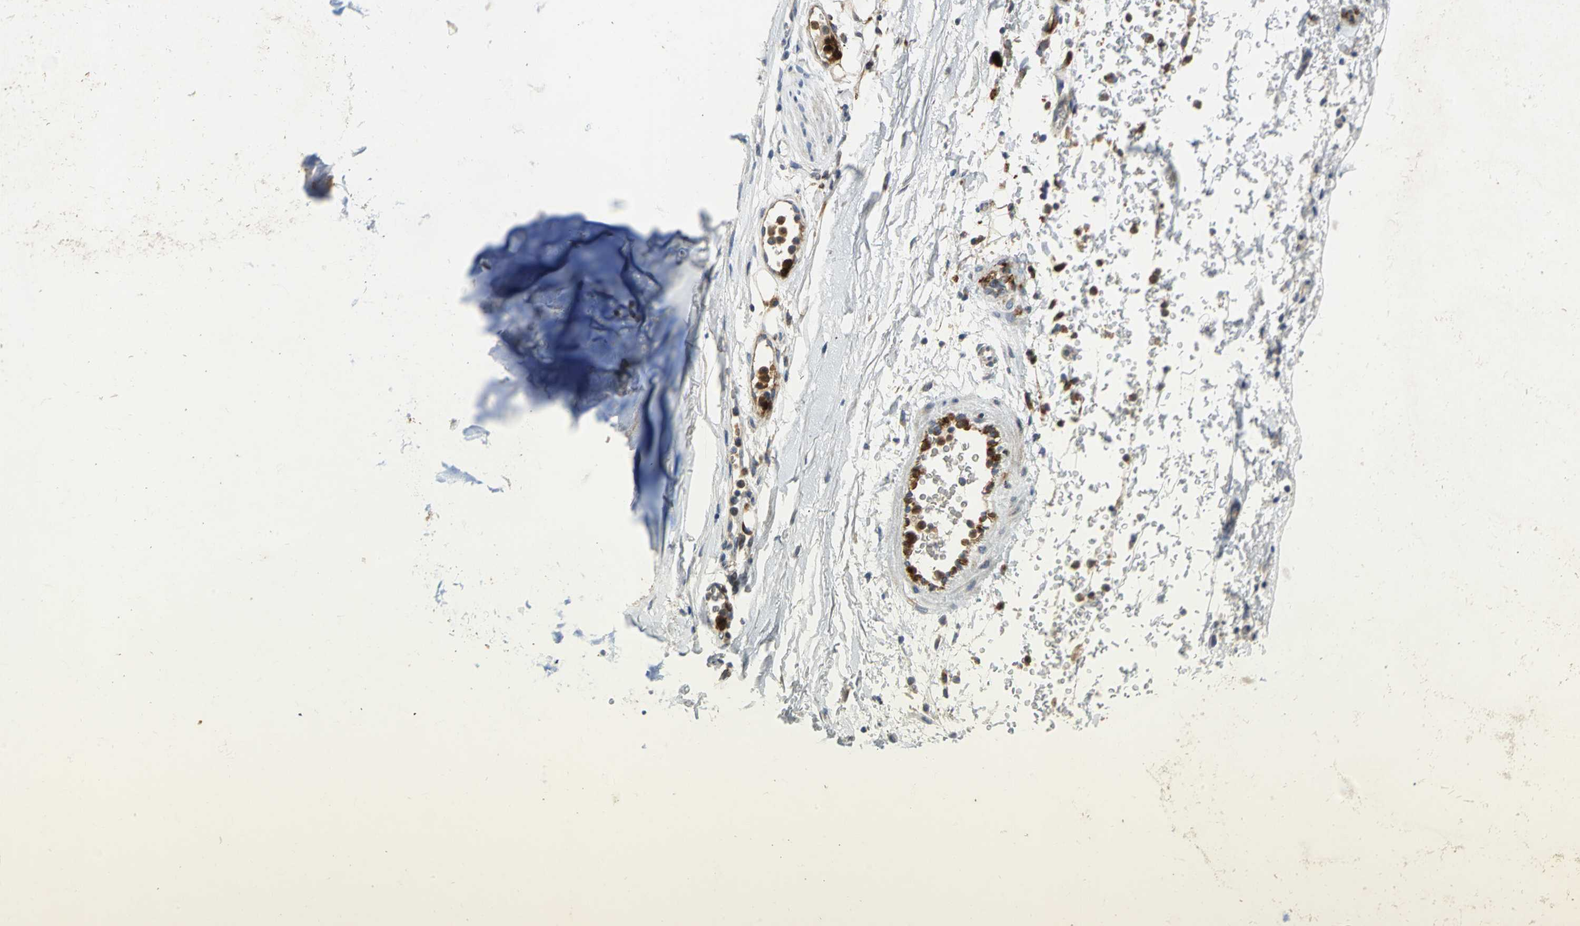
{"staining": {"intensity": "negative", "quantity": "none", "location": "none"}, "tissue": "adipose tissue", "cell_type": "Adipocytes", "image_type": "normal", "snomed": [{"axis": "morphology", "description": "Normal tissue, NOS"}, {"axis": "topography", "description": "Cartilage tissue"}, {"axis": "topography", "description": "Bronchus"}], "caption": "IHC of unremarkable human adipose tissue exhibits no expression in adipocytes. Brightfield microscopy of IHC stained with DAB (brown) and hematoxylin (blue), captured at high magnification.", "gene": "SPPL2B", "patient": {"sex": "female", "age": 73}}